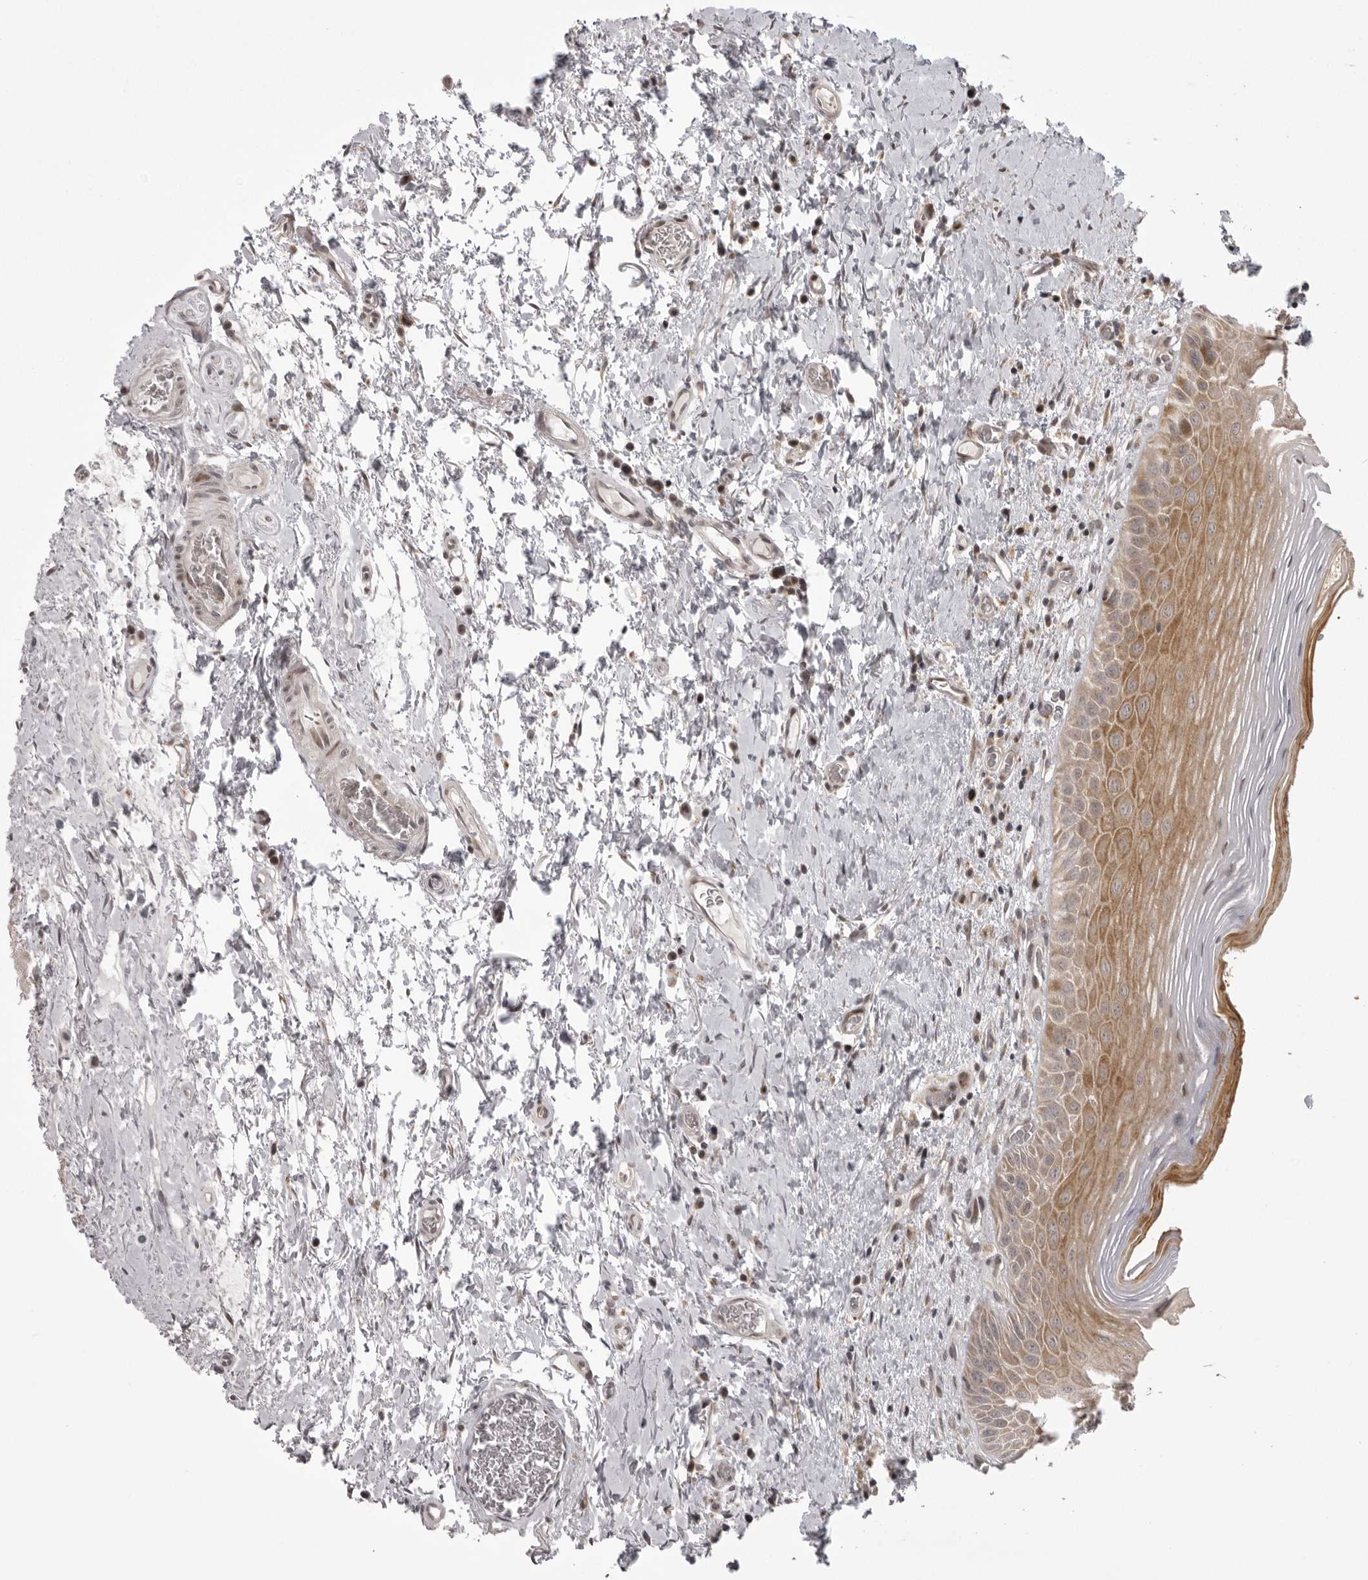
{"staining": {"intensity": "moderate", "quantity": ">75%", "location": "cytoplasmic/membranous"}, "tissue": "oral mucosa", "cell_type": "Squamous epithelial cells", "image_type": "normal", "snomed": [{"axis": "morphology", "description": "Normal tissue, NOS"}, {"axis": "topography", "description": "Oral tissue"}], "caption": "IHC staining of benign oral mucosa, which displays medium levels of moderate cytoplasmic/membranous positivity in about >75% of squamous epithelial cells indicating moderate cytoplasmic/membranous protein expression. The staining was performed using DAB (brown) for protein detection and nuclei were counterstained in hematoxylin (blue).", "gene": "C1orf109", "patient": {"sex": "male", "age": 82}}